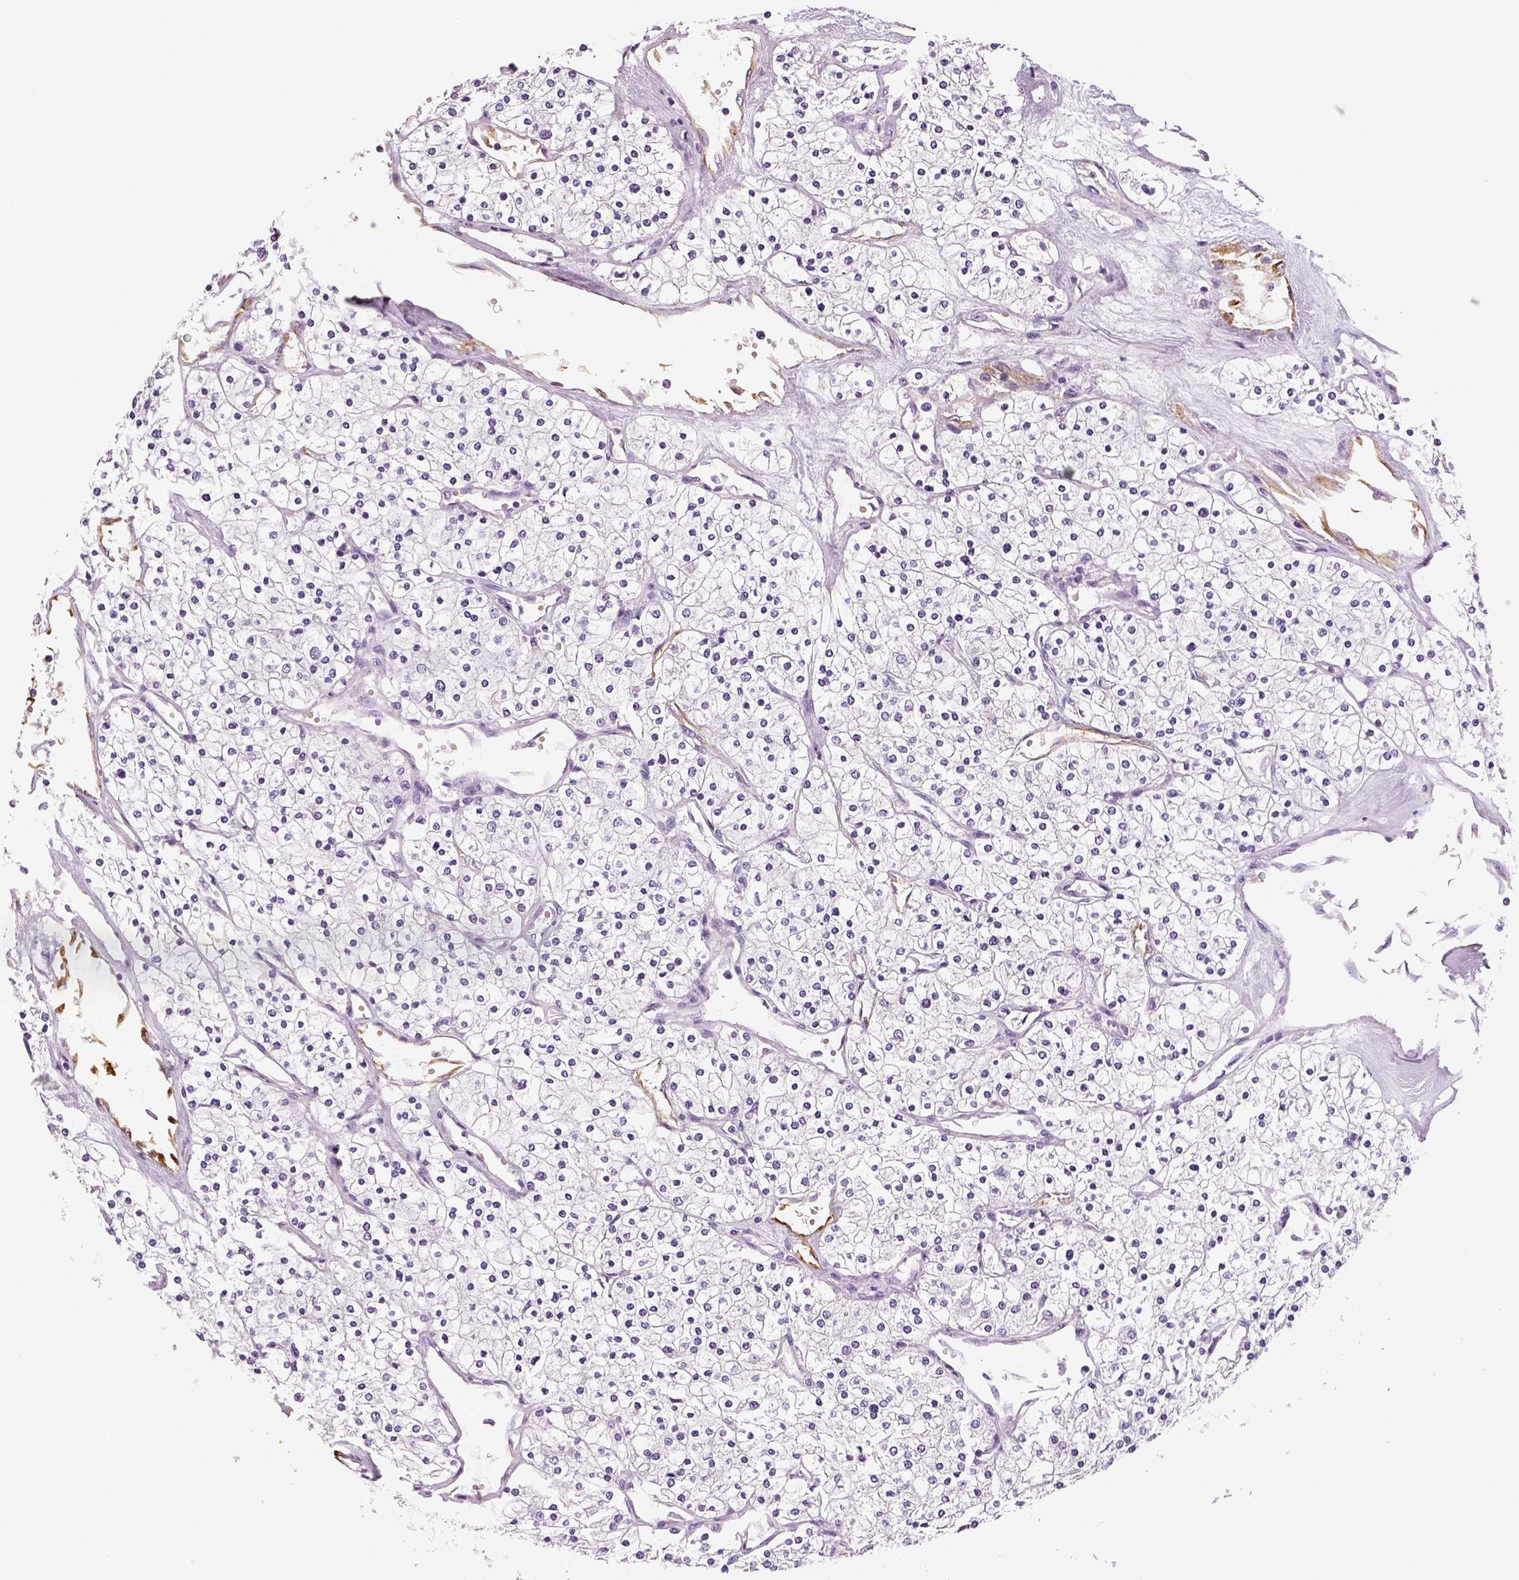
{"staining": {"intensity": "negative", "quantity": "none", "location": "none"}, "tissue": "renal cancer", "cell_type": "Tumor cells", "image_type": "cancer", "snomed": [{"axis": "morphology", "description": "Adenocarcinoma, NOS"}, {"axis": "topography", "description": "Kidney"}], "caption": "The IHC image has no significant staining in tumor cells of renal cancer tissue.", "gene": "TSPAN7", "patient": {"sex": "male", "age": 80}}